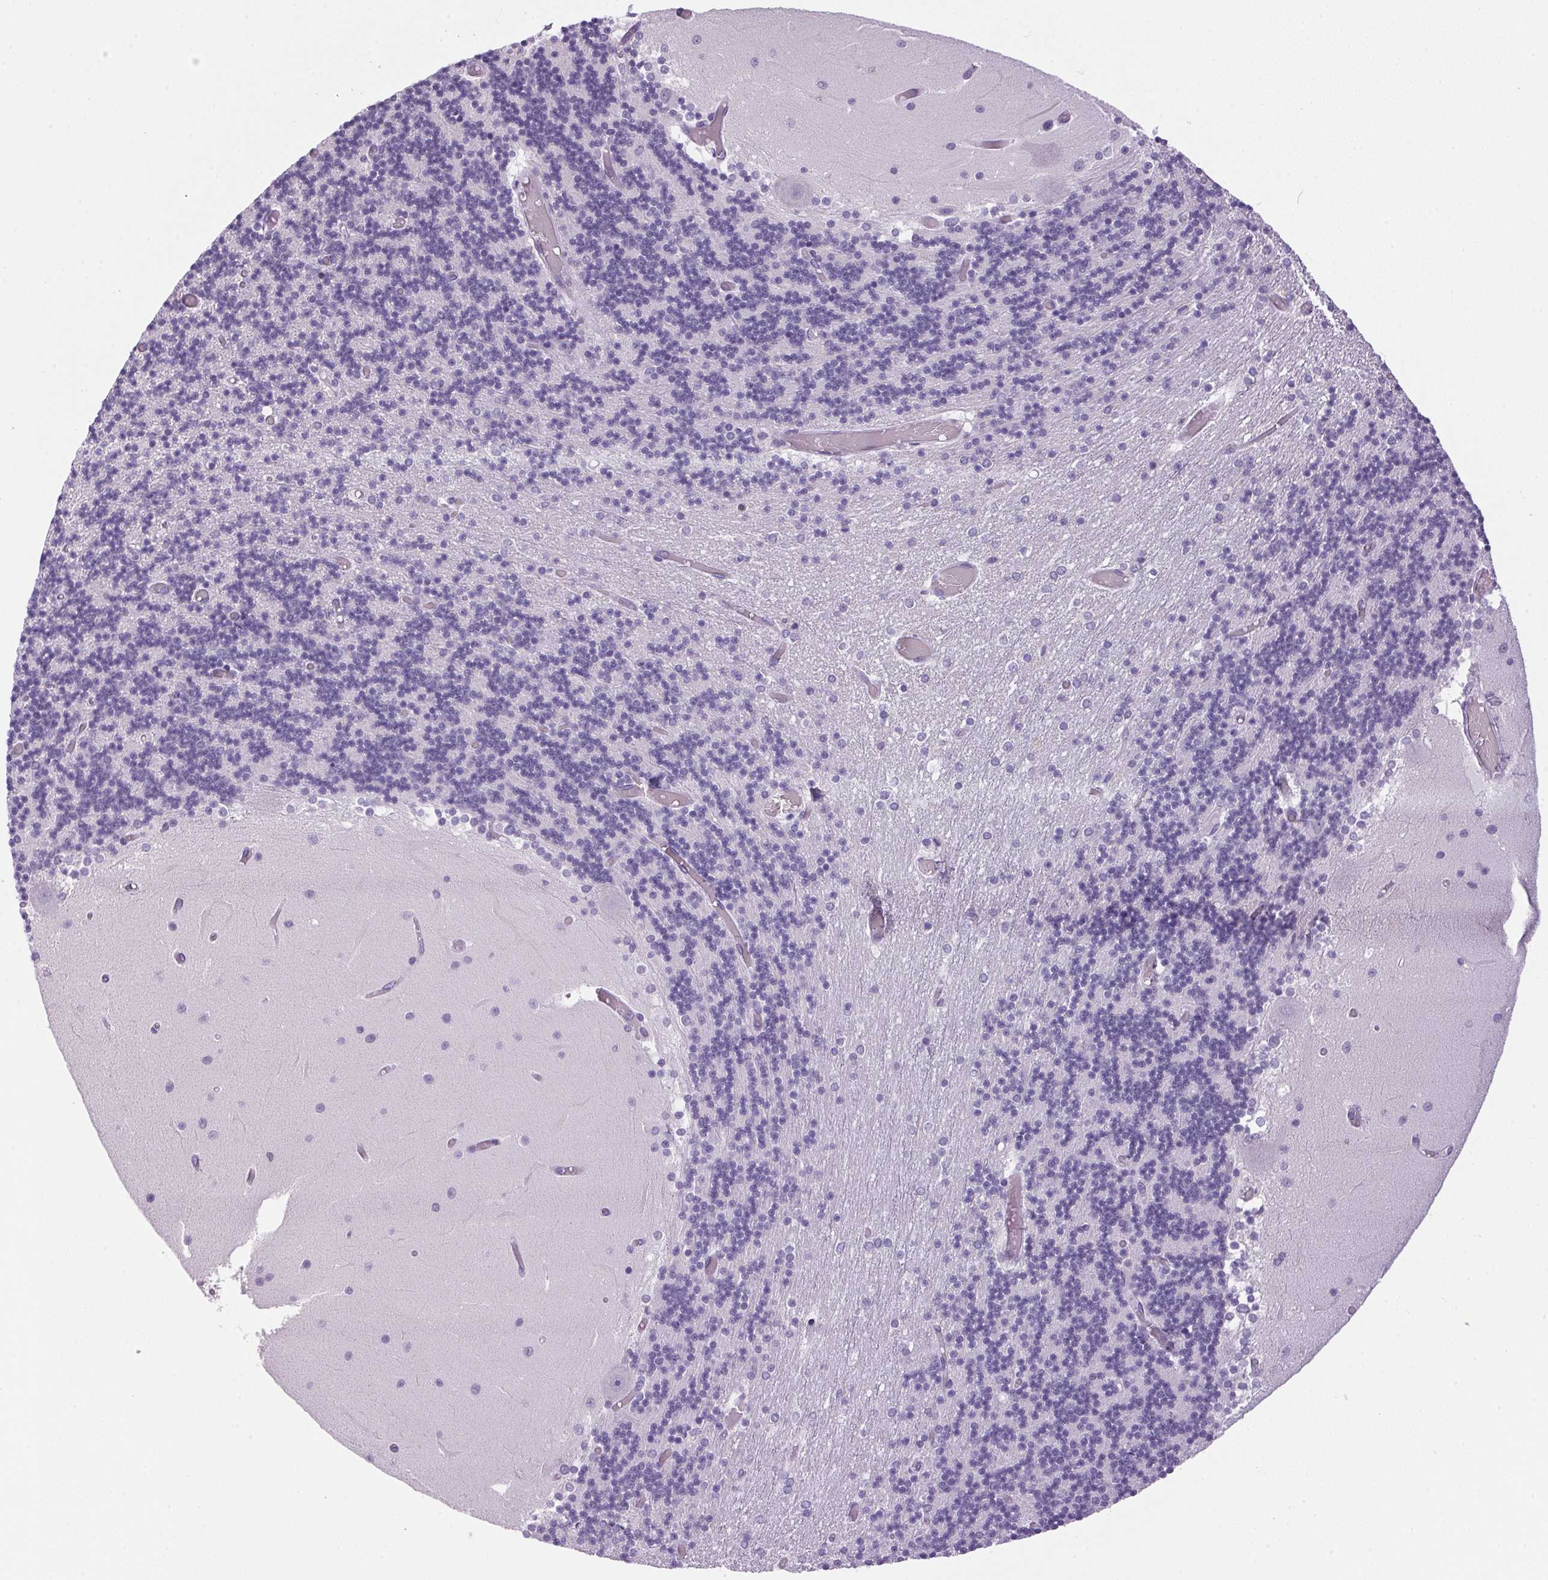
{"staining": {"intensity": "negative", "quantity": "none", "location": "none"}, "tissue": "cerebellum", "cell_type": "Cells in granular layer", "image_type": "normal", "snomed": [{"axis": "morphology", "description": "Normal tissue, NOS"}, {"axis": "topography", "description": "Cerebellum"}], "caption": "A high-resolution photomicrograph shows IHC staining of unremarkable cerebellum, which reveals no significant positivity in cells in granular layer.", "gene": "S100A2", "patient": {"sex": "female", "age": 28}}